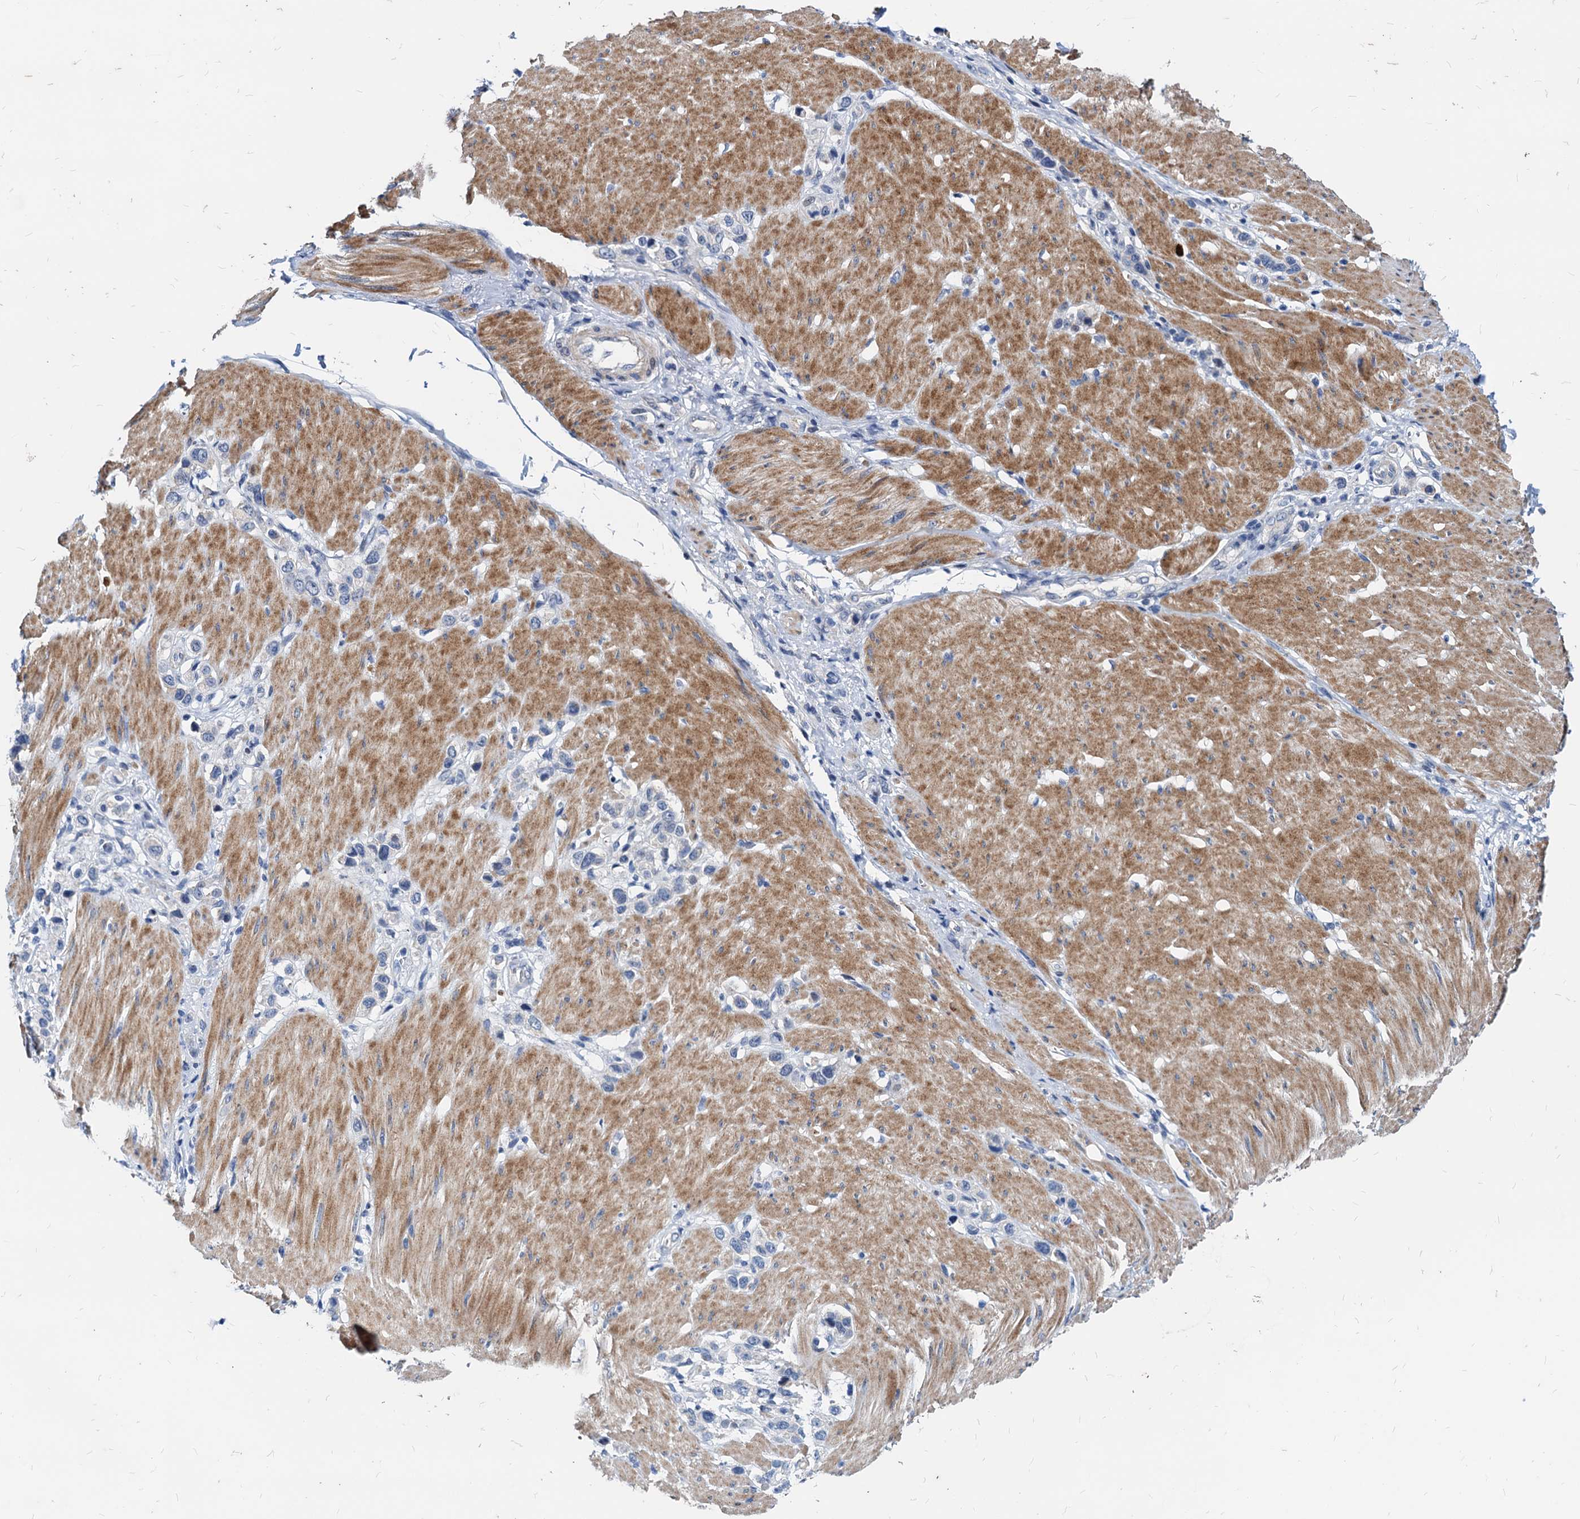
{"staining": {"intensity": "negative", "quantity": "none", "location": "none"}, "tissue": "stomach cancer", "cell_type": "Tumor cells", "image_type": "cancer", "snomed": [{"axis": "morphology", "description": "Normal tissue, NOS"}, {"axis": "morphology", "description": "Adenocarcinoma, NOS"}, {"axis": "topography", "description": "Stomach, upper"}, {"axis": "topography", "description": "Stomach"}], "caption": "Image shows no significant protein positivity in tumor cells of stomach cancer (adenocarcinoma).", "gene": "HSF2", "patient": {"sex": "female", "age": 65}}